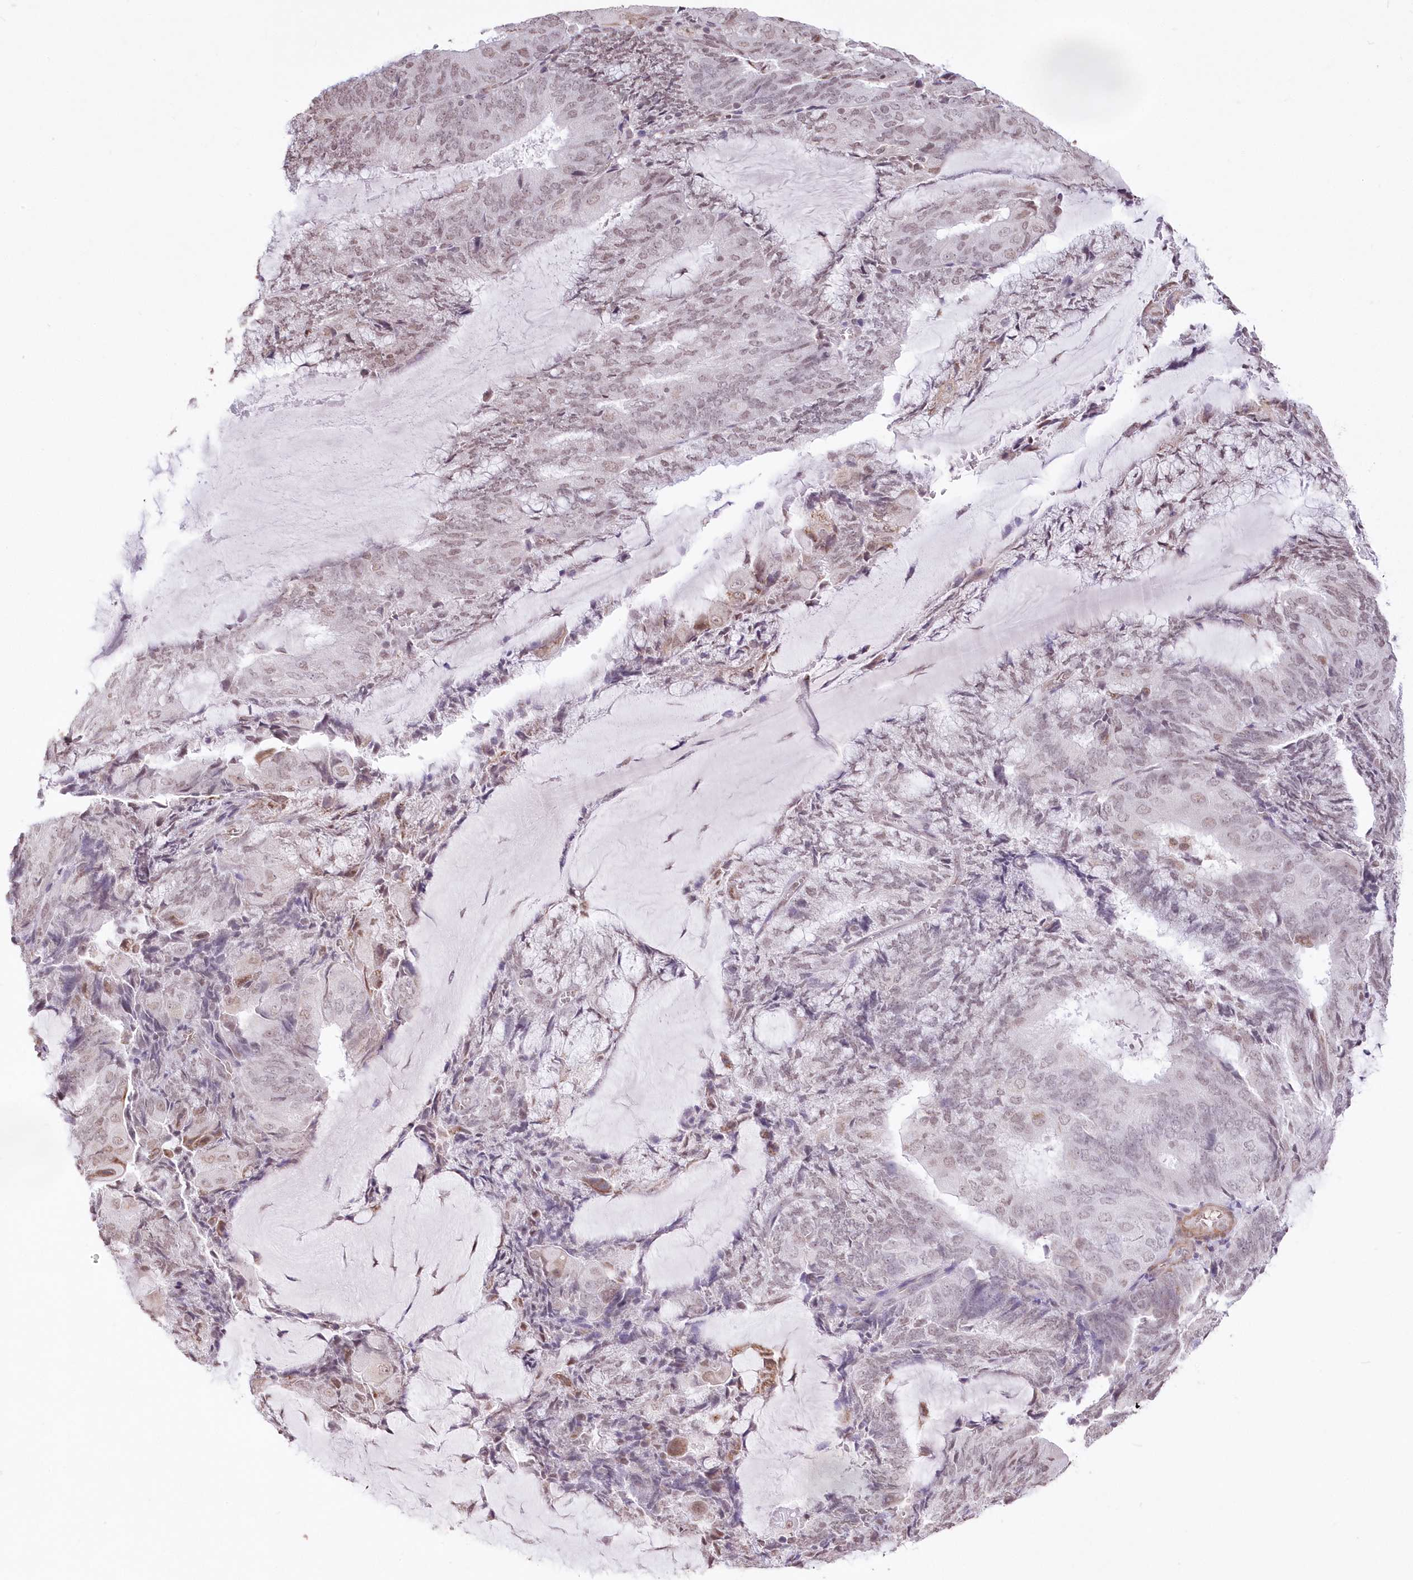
{"staining": {"intensity": "moderate", "quantity": "<25%", "location": "cytoplasmic/membranous"}, "tissue": "endometrial cancer", "cell_type": "Tumor cells", "image_type": "cancer", "snomed": [{"axis": "morphology", "description": "Adenocarcinoma, NOS"}, {"axis": "topography", "description": "Endometrium"}], "caption": "Endometrial cancer (adenocarcinoma) stained for a protein (brown) shows moderate cytoplasmic/membranous positive staining in about <25% of tumor cells.", "gene": "RBM27", "patient": {"sex": "female", "age": 81}}